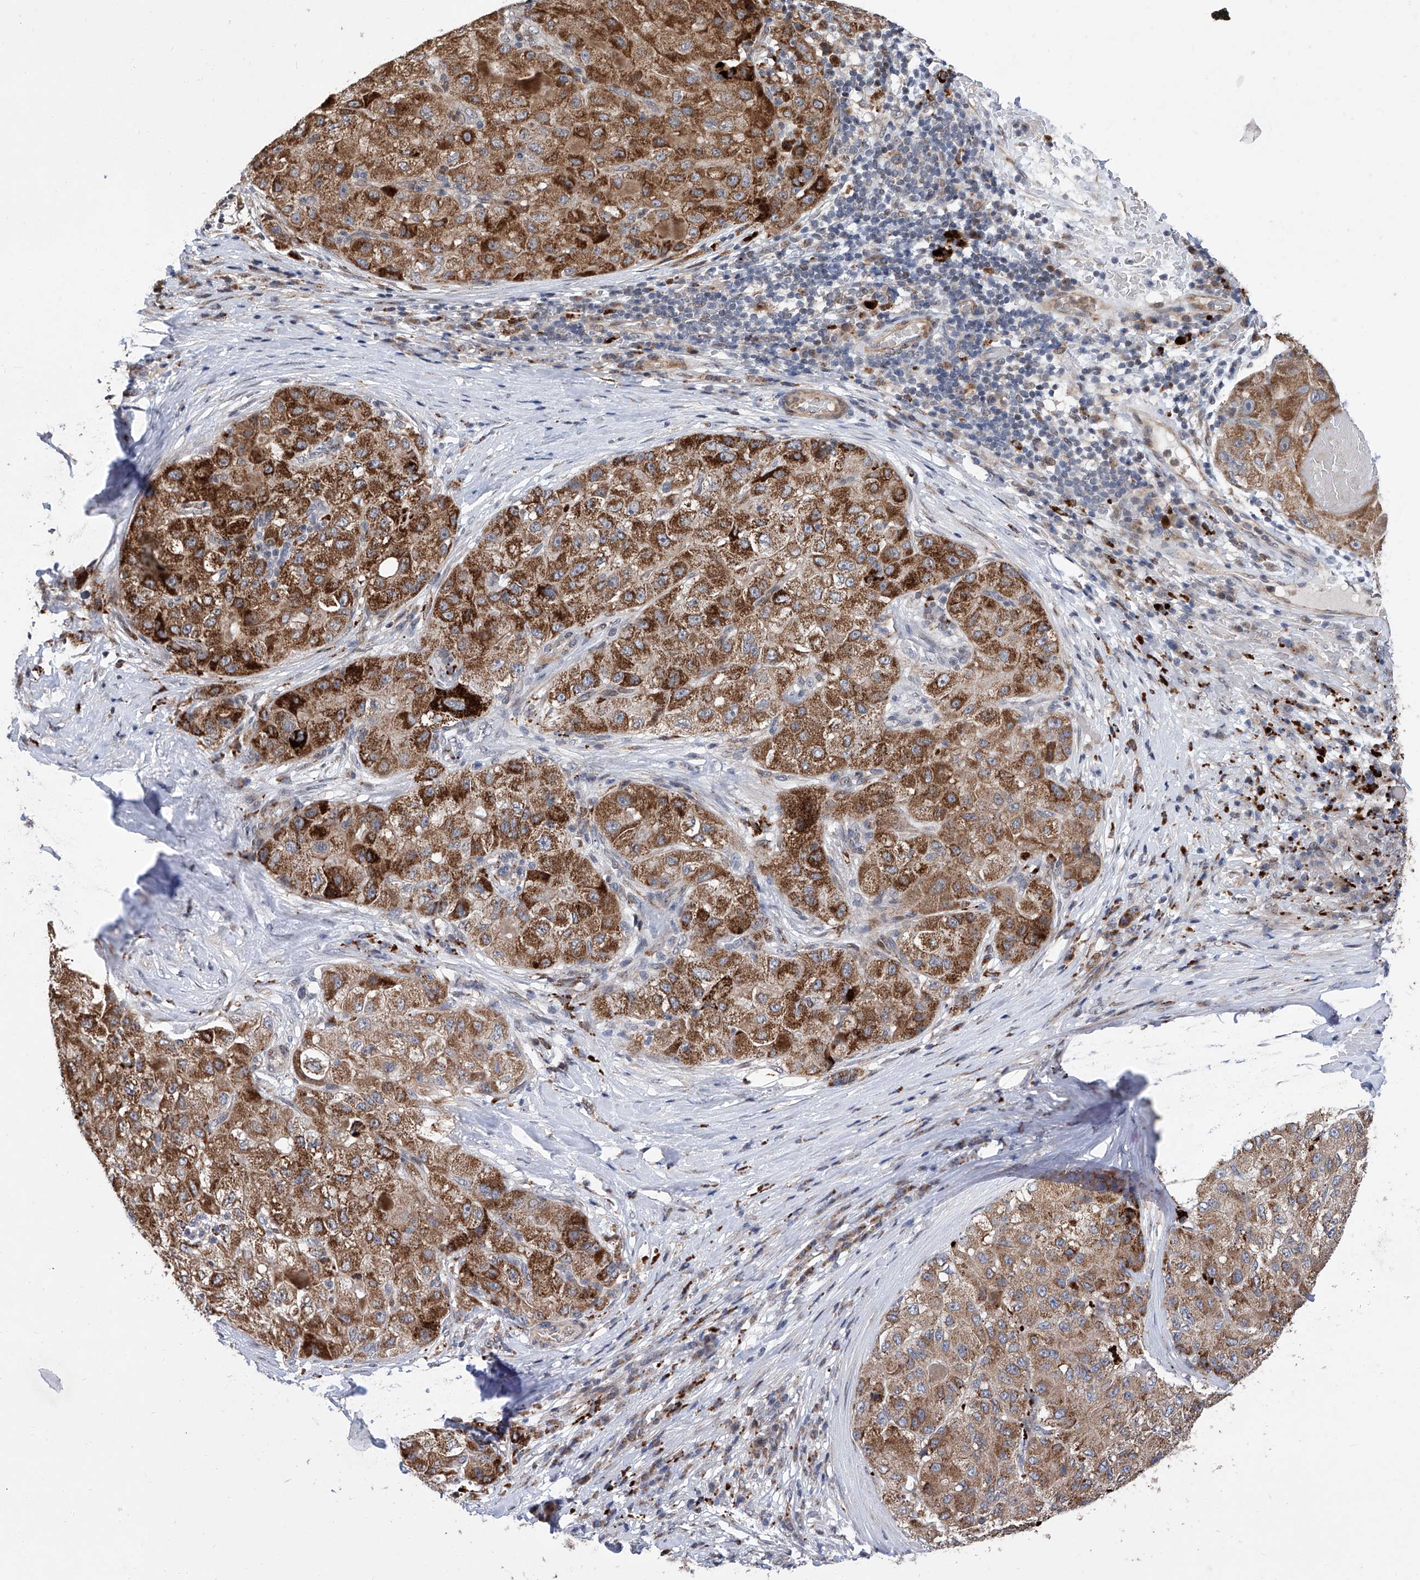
{"staining": {"intensity": "moderate", "quantity": ">75%", "location": "cytoplasmic/membranous"}, "tissue": "liver cancer", "cell_type": "Tumor cells", "image_type": "cancer", "snomed": [{"axis": "morphology", "description": "Carcinoma, Hepatocellular, NOS"}, {"axis": "topography", "description": "Liver"}], "caption": "IHC (DAB) staining of human hepatocellular carcinoma (liver) exhibits moderate cytoplasmic/membranous protein expression in about >75% of tumor cells.", "gene": "FARP2", "patient": {"sex": "male", "age": 80}}